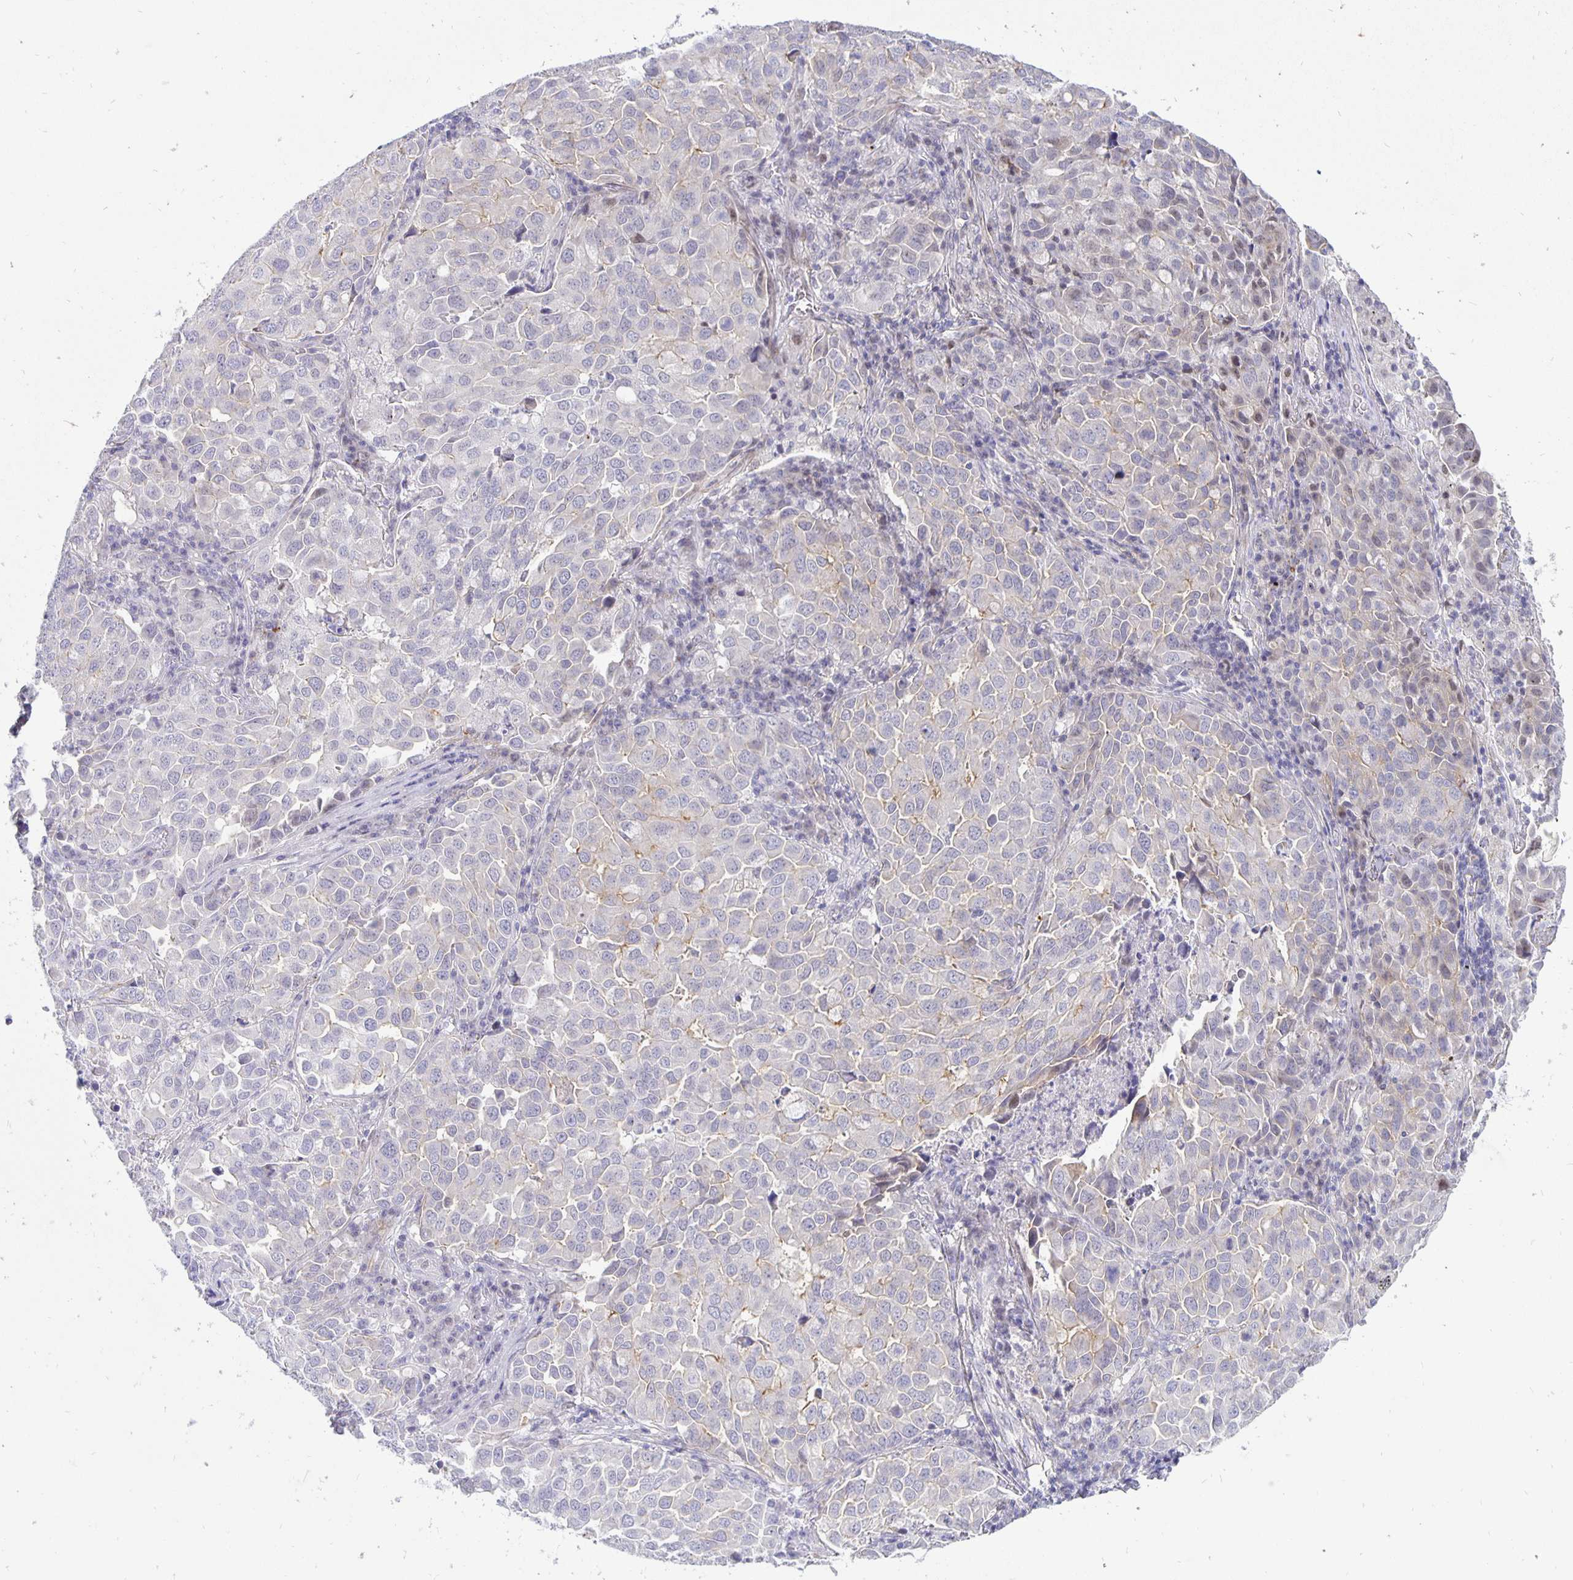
{"staining": {"intensity": "negative", "quantity": "none", "location": "none"}, "tissue": "lung cancer", "cell_type": "Tumor cells", "image_type": "cancer", "snomed": [{"axis": "morphology", "description": "Adenocarcinoma, NOS"}, {"axis": "morphology", "description": "Adenocarcinoma, metastatic, NOS"}, {"axis": "topography", "description": "Lymph node"}, {"axis": "topography", "description": "Lung"}], "caption": "High magnification brightfield microscopy of metastatic adenocarcinoma (lung) stained with DAB (brown) and counterstained with hematoxylin (blue): tumor cells show no significant expression. (Stains: DAB (3,3'-diaminobenzidine) IHC with hematoxylin counter stain, Microscopy: brightfield microscopy at high magnification).", "gene": "ERBB2", "patient": {"sex": "female", "age": 65}}